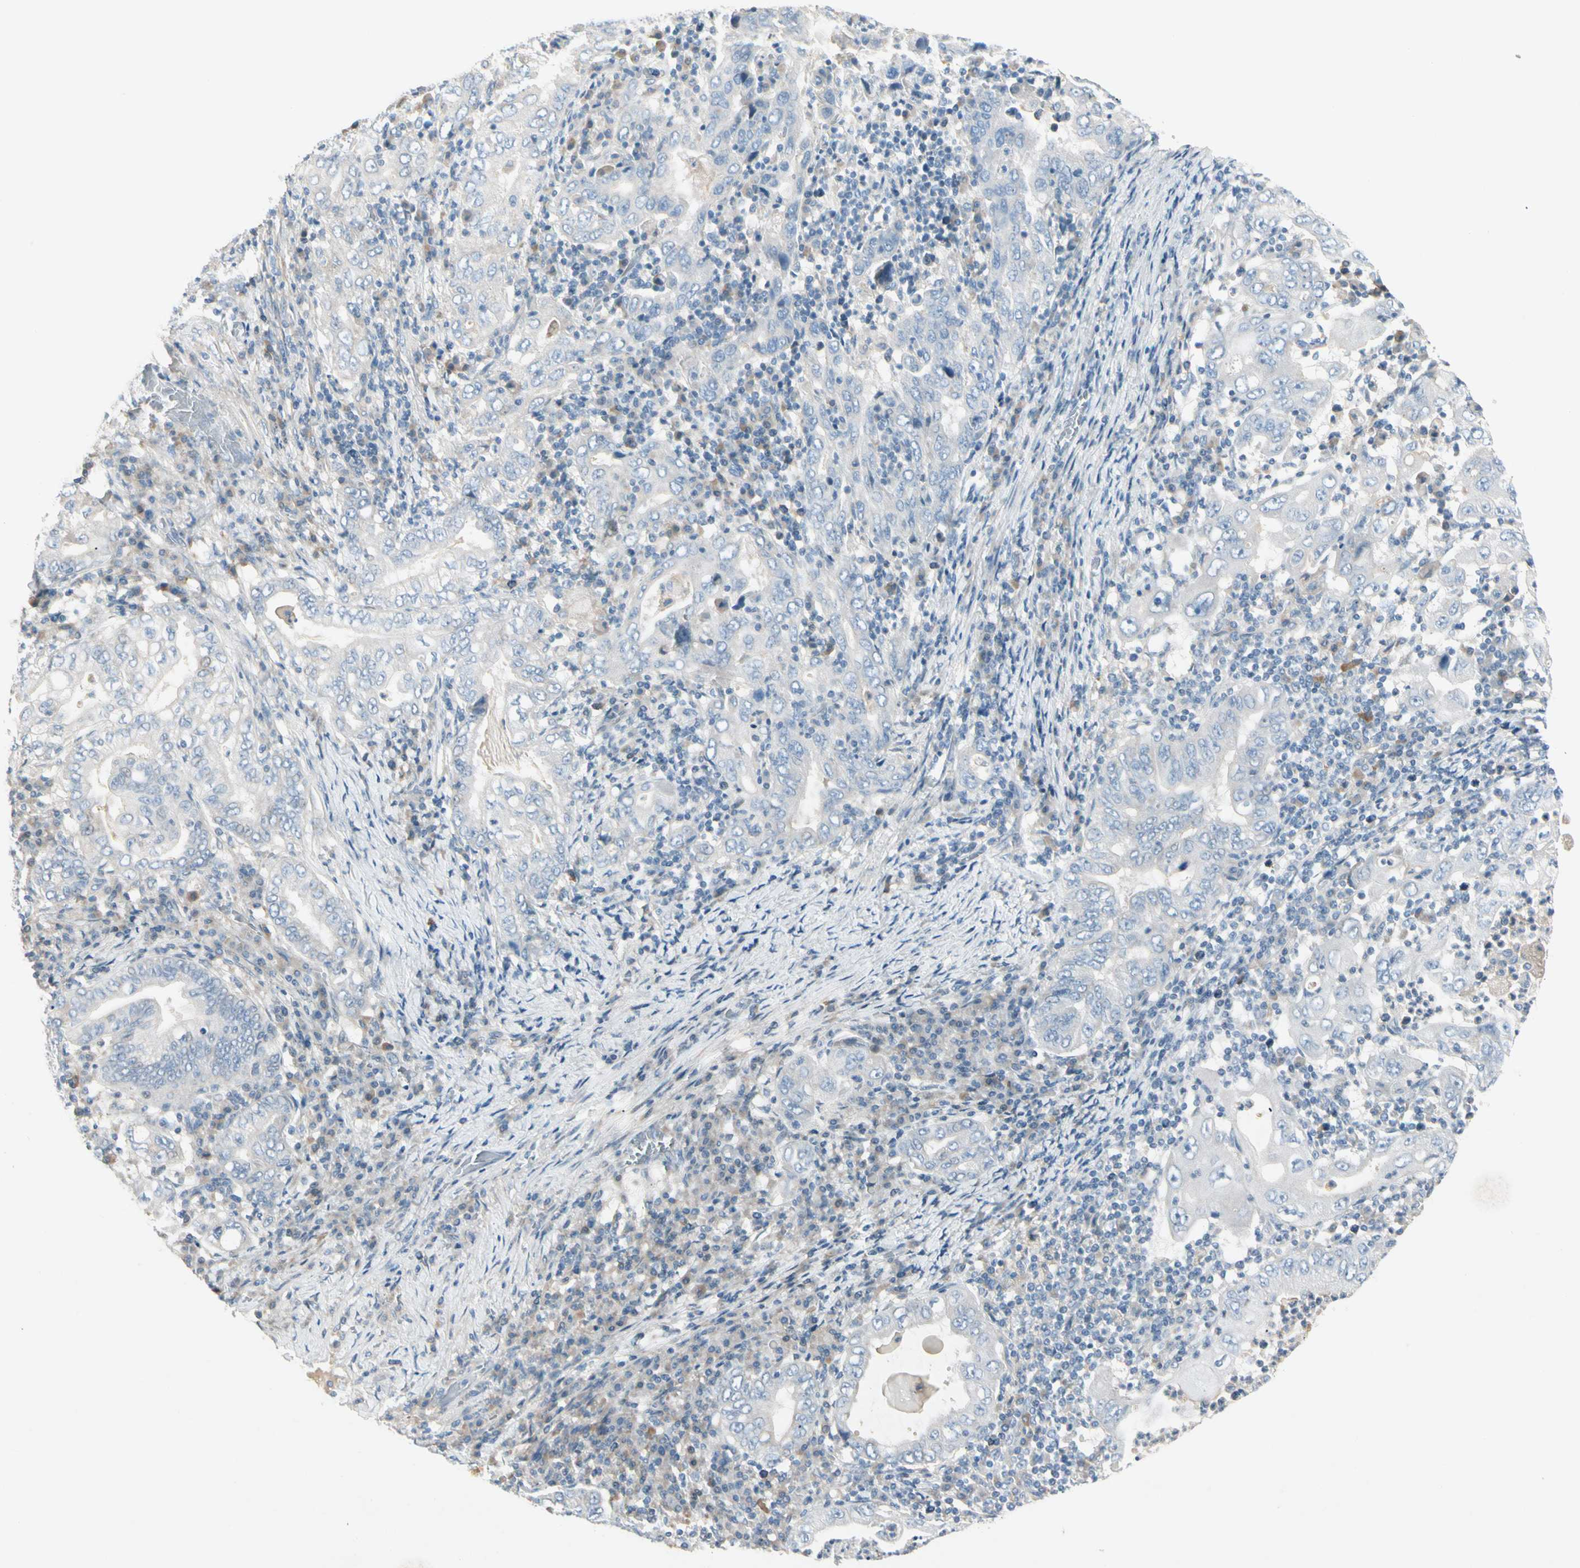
{"staining": {"intensity": "negative", "quantity": "none", "location": "none"}, "tissue": "stomach cancer", "cell_type": "Tumor cells", "image_type": "cancer", "snomed": [{"axis": "morphology", "description": "Normal tissue, NOS"}, {"axis": "morphology", "description": "Adenocarcinoma, NOS"}, {"axis": "topography", "description": "Esophagus"}, {"axis": "topography", "description": "Stomach, upper"}, {"axis": "topography", "description": "Peripheral nerve tissue"}], "caption": "IHC histopathology image of stomach adenocarcinoma stained for a protein (brown), which demonstrates no staining in tumor cells. The staining was performed using DAB (3,3'-diaminobenzidine) to visualize the protein expression in brown, while the nuclei were stained in blue with hematoxylin (Magnification: 20x).", "gene": "CYP2E1", "patient": {"sex": "male", "age": 62}}